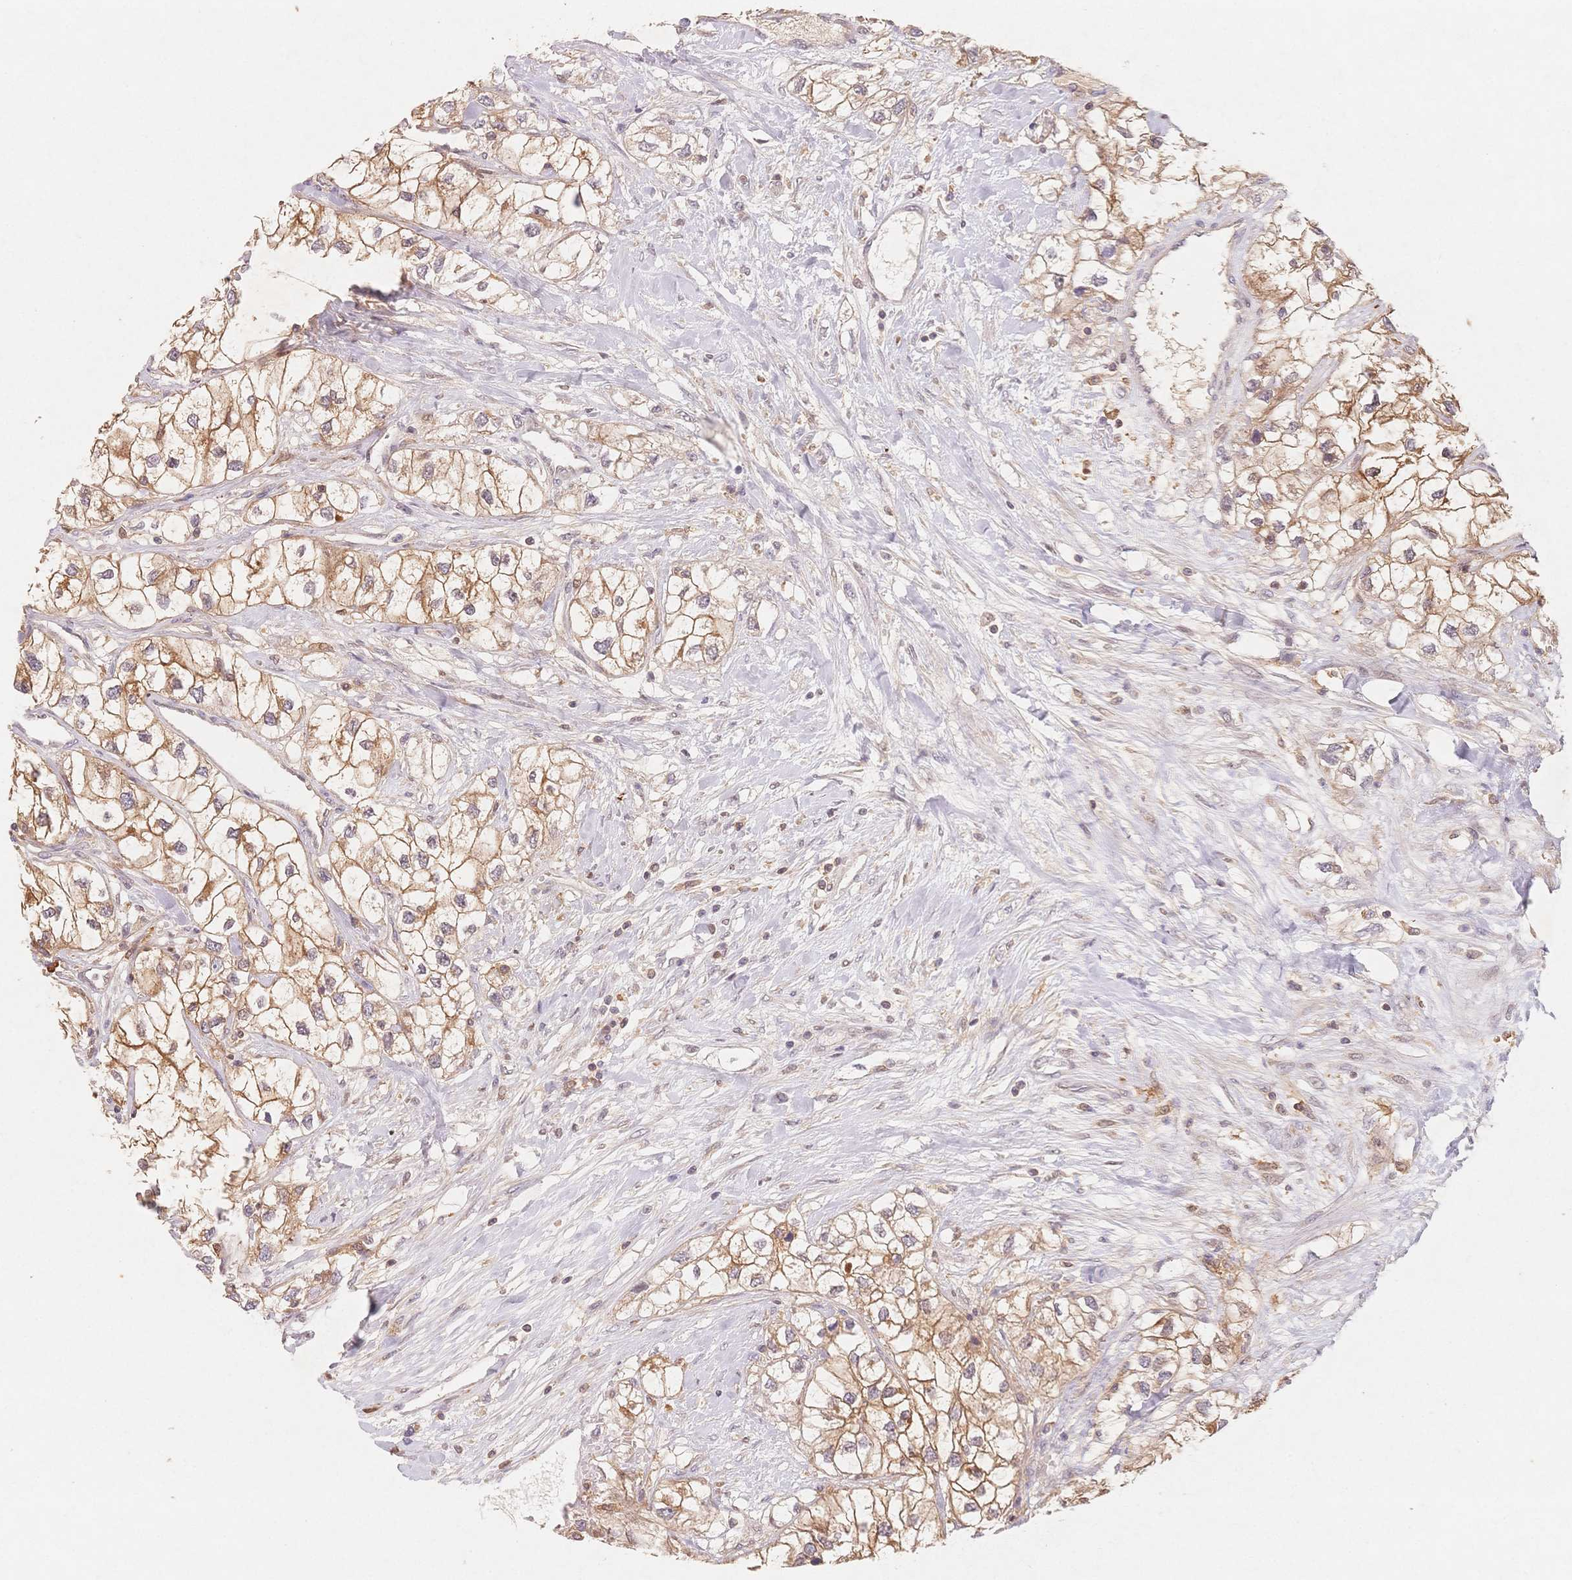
{"staining": {"intensity": "moderate", "quantity": ">75%", "location": "cytoplasmic/membranous"}, "tissue": "renal cancer", "cell_type": "Tumor cells", "image_type": "cancer", "snomed": [{"axis": "morphology", "description": "Adenocarcinoma, NOS"}, {"axis": "topography", "description": "Kidney"}], "caption": "Approximately >75% of tumor cells in human renal cancer (adenocarcinoma) exhibit moderate cytoplasmic/membranous protein staining as visualized by brown immunohistochemical staining.", "gene": "C12orf75", "patient": {"sex": "male", "age": 59}}